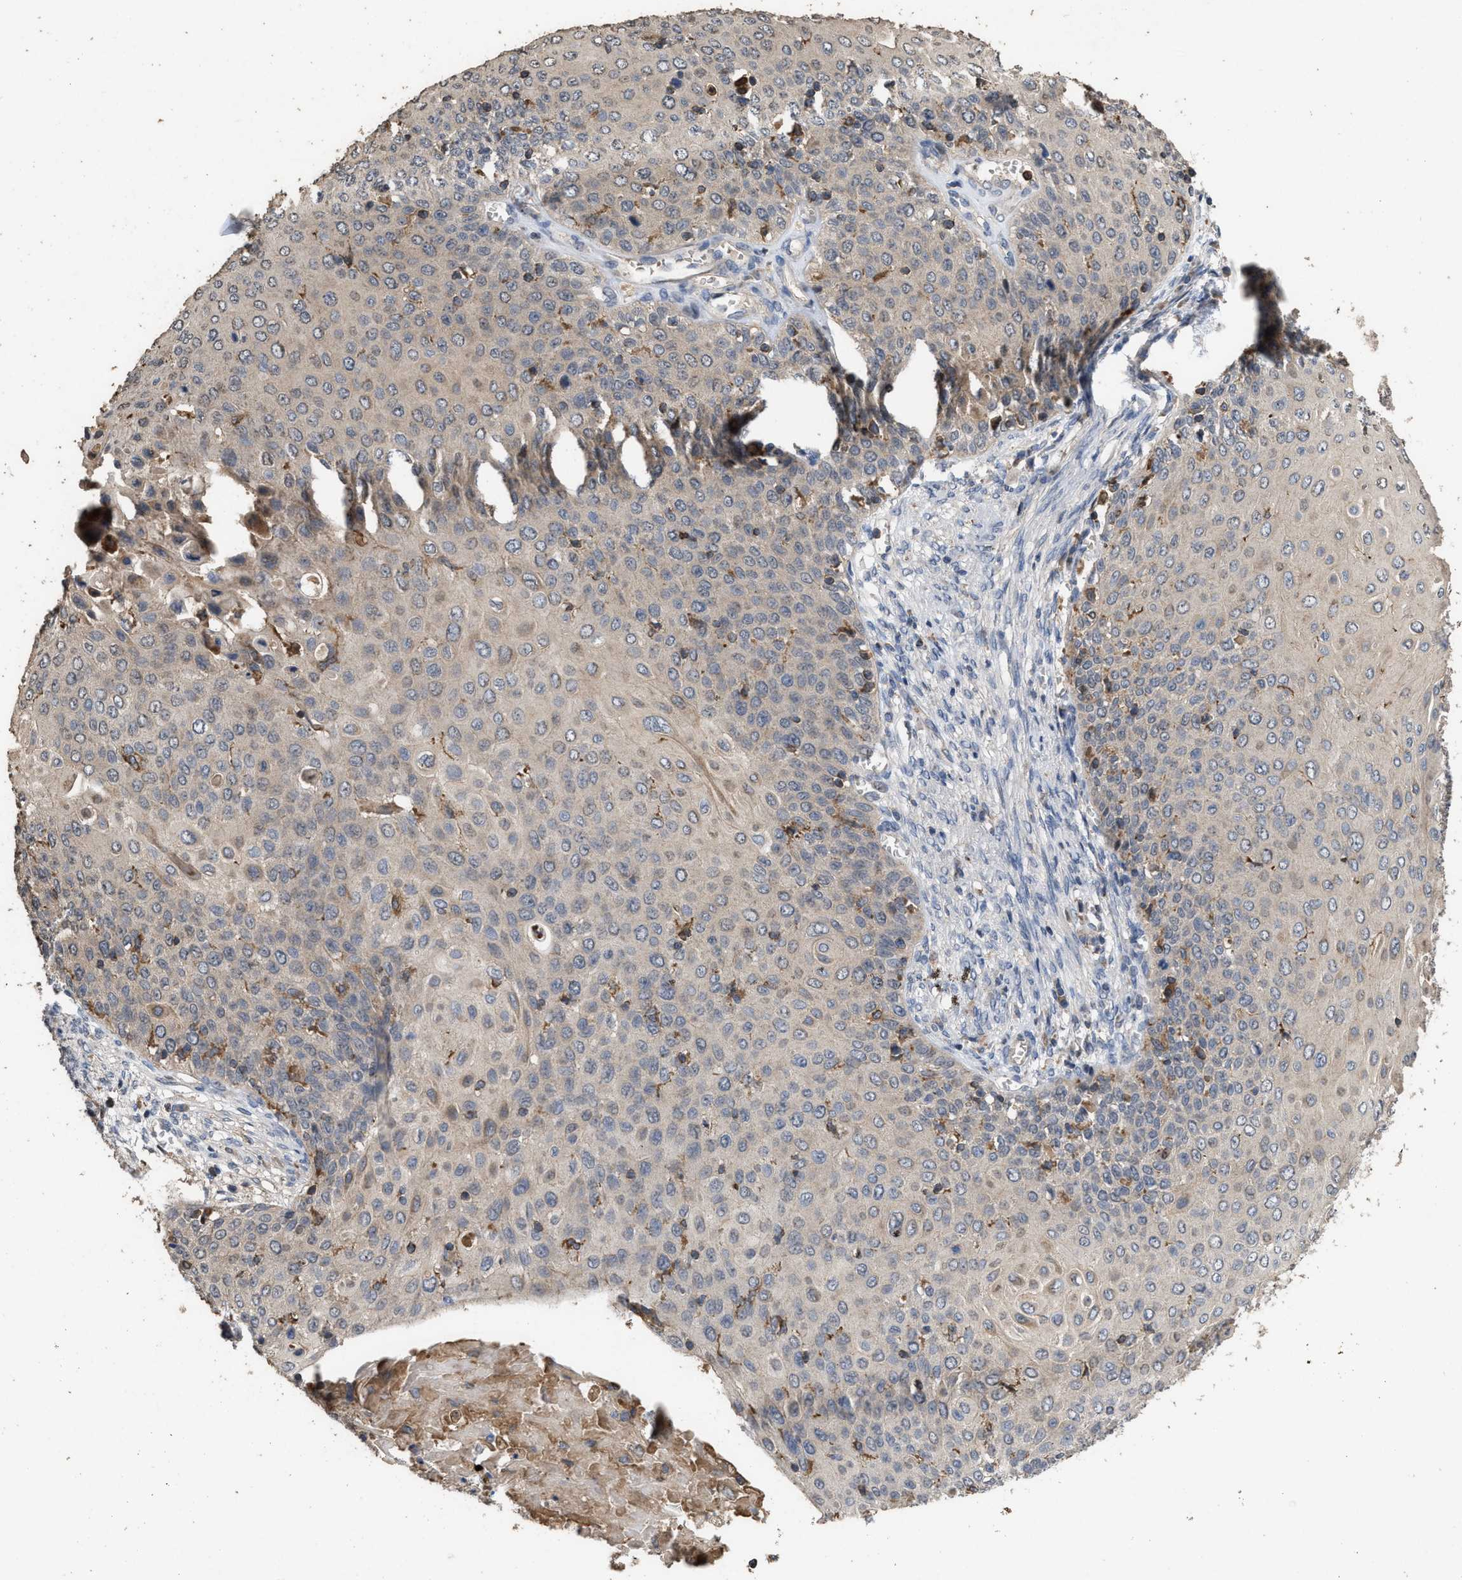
{"staining": {"intensity": "weak", "quantity": ">75%", "location": "cytoplasmic/membranous"}, "tissue": "cervical cancer", "cell_type": "Tumor cells", "image_type": "cancer", "snomed": [{"axis": "morphology", "description": "Squamous cell carcinoma, NOS"}, {"axis": "topography", "description": "Cervix"}], "caption": "There is low levels of weak cytoplasmic/membranous positivity in tumor cells of cervical cancer (squamous cell carcinoma), as demonstrated by immunohistochemical staining (brown color).", "gene": "TDRKH", "patient": {"sex": "female", "age": 39}}